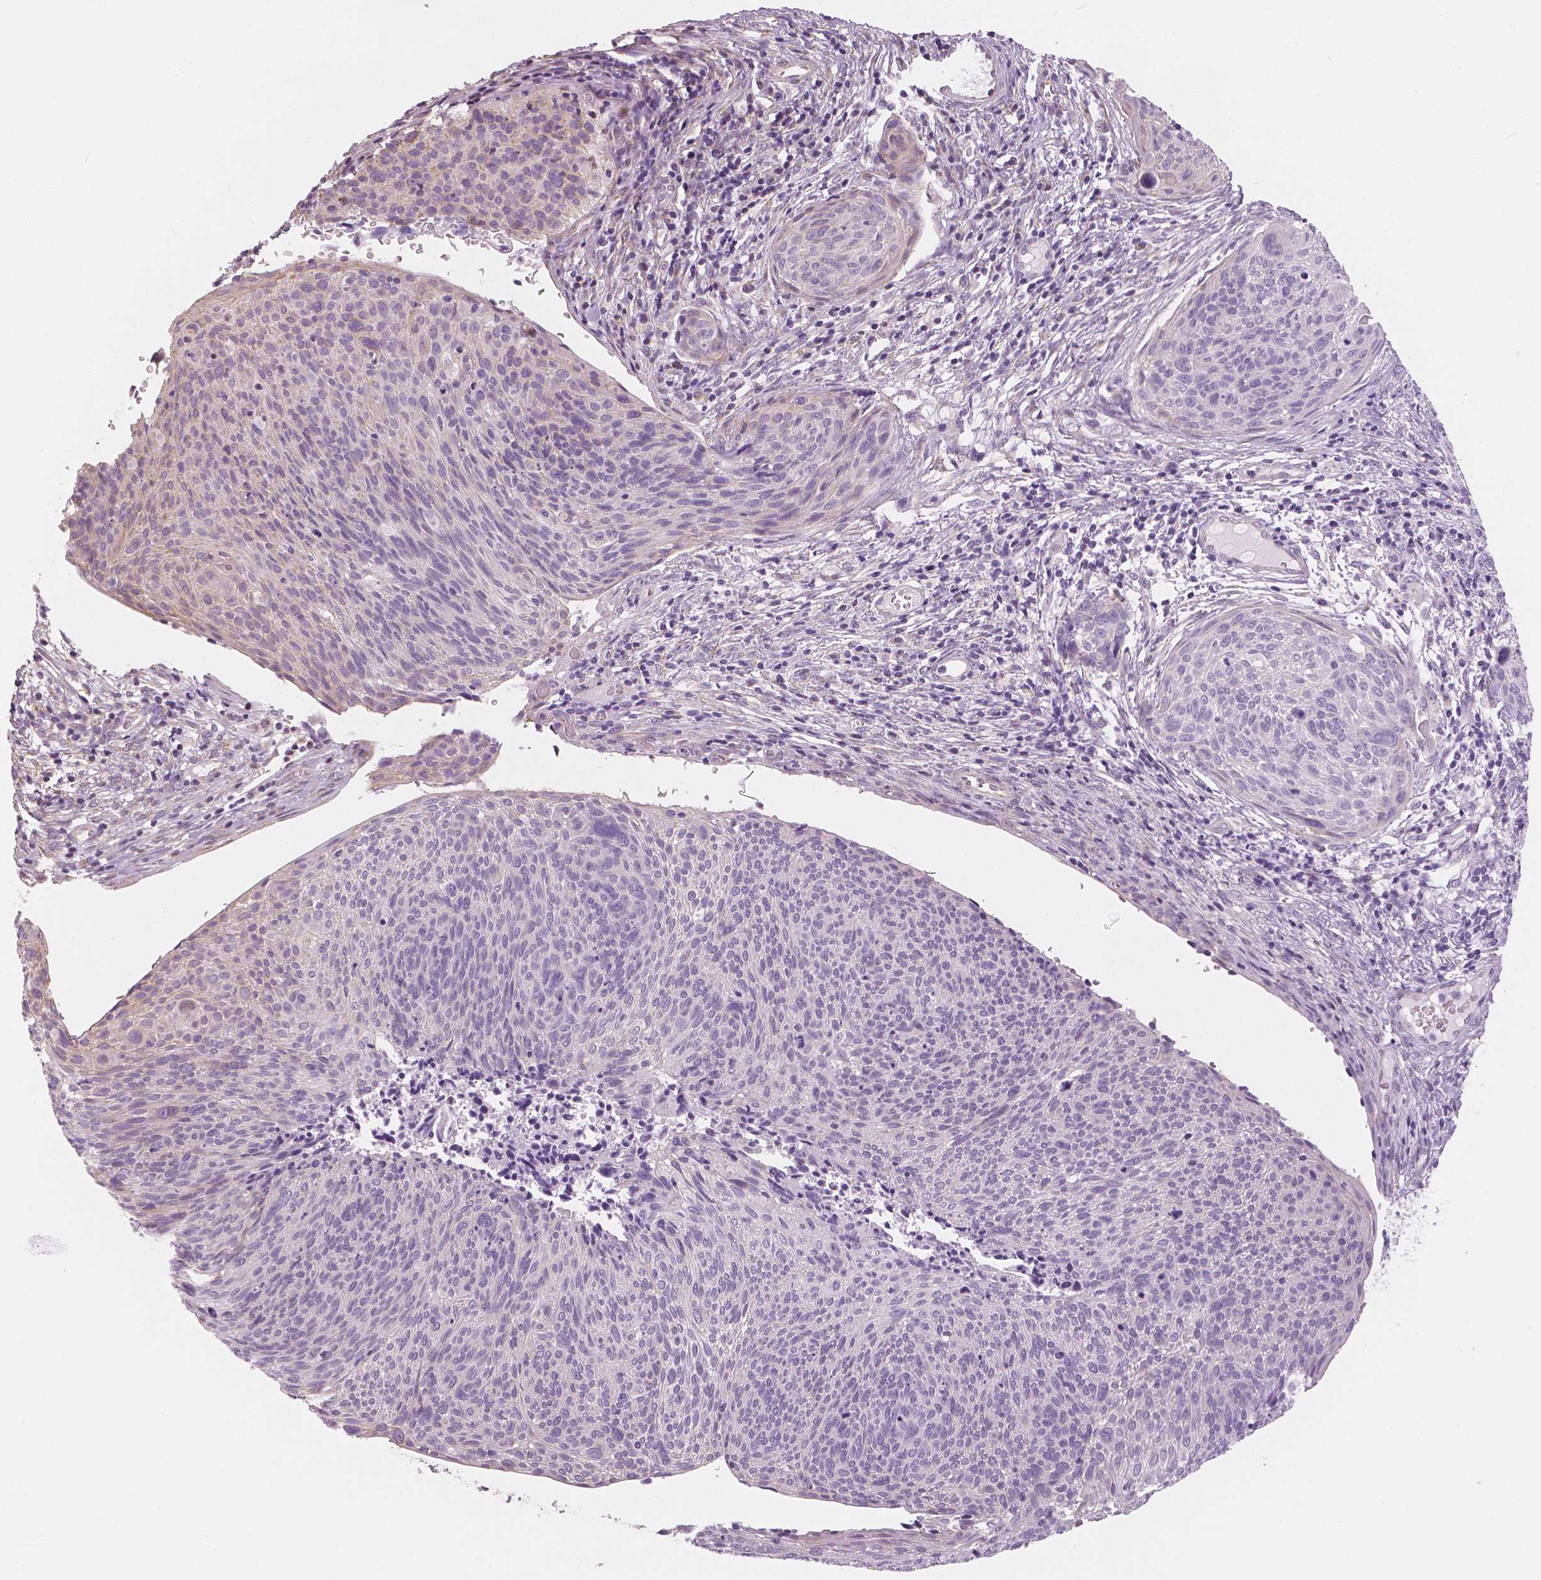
{"staining": {"intensity": "weak", "quantity": "<25%", "location": "cytoplasmic/membranous"}, "tissue": "cervical cancer", "cell_type": "Tumor cells", "image_type": "cancer", "snomed": [{"axis": "morphology", "description": "Squamous cell carcinoma, NOS"}, {"axis": "topography", "description": "Cervix"}], "caption": "The micrograph shows no staining of tumor cells in cervical cancer (squamous cell carcinoma).", "gene": "SLC24A1", "patient": {"sex": "female", "age": 49}}